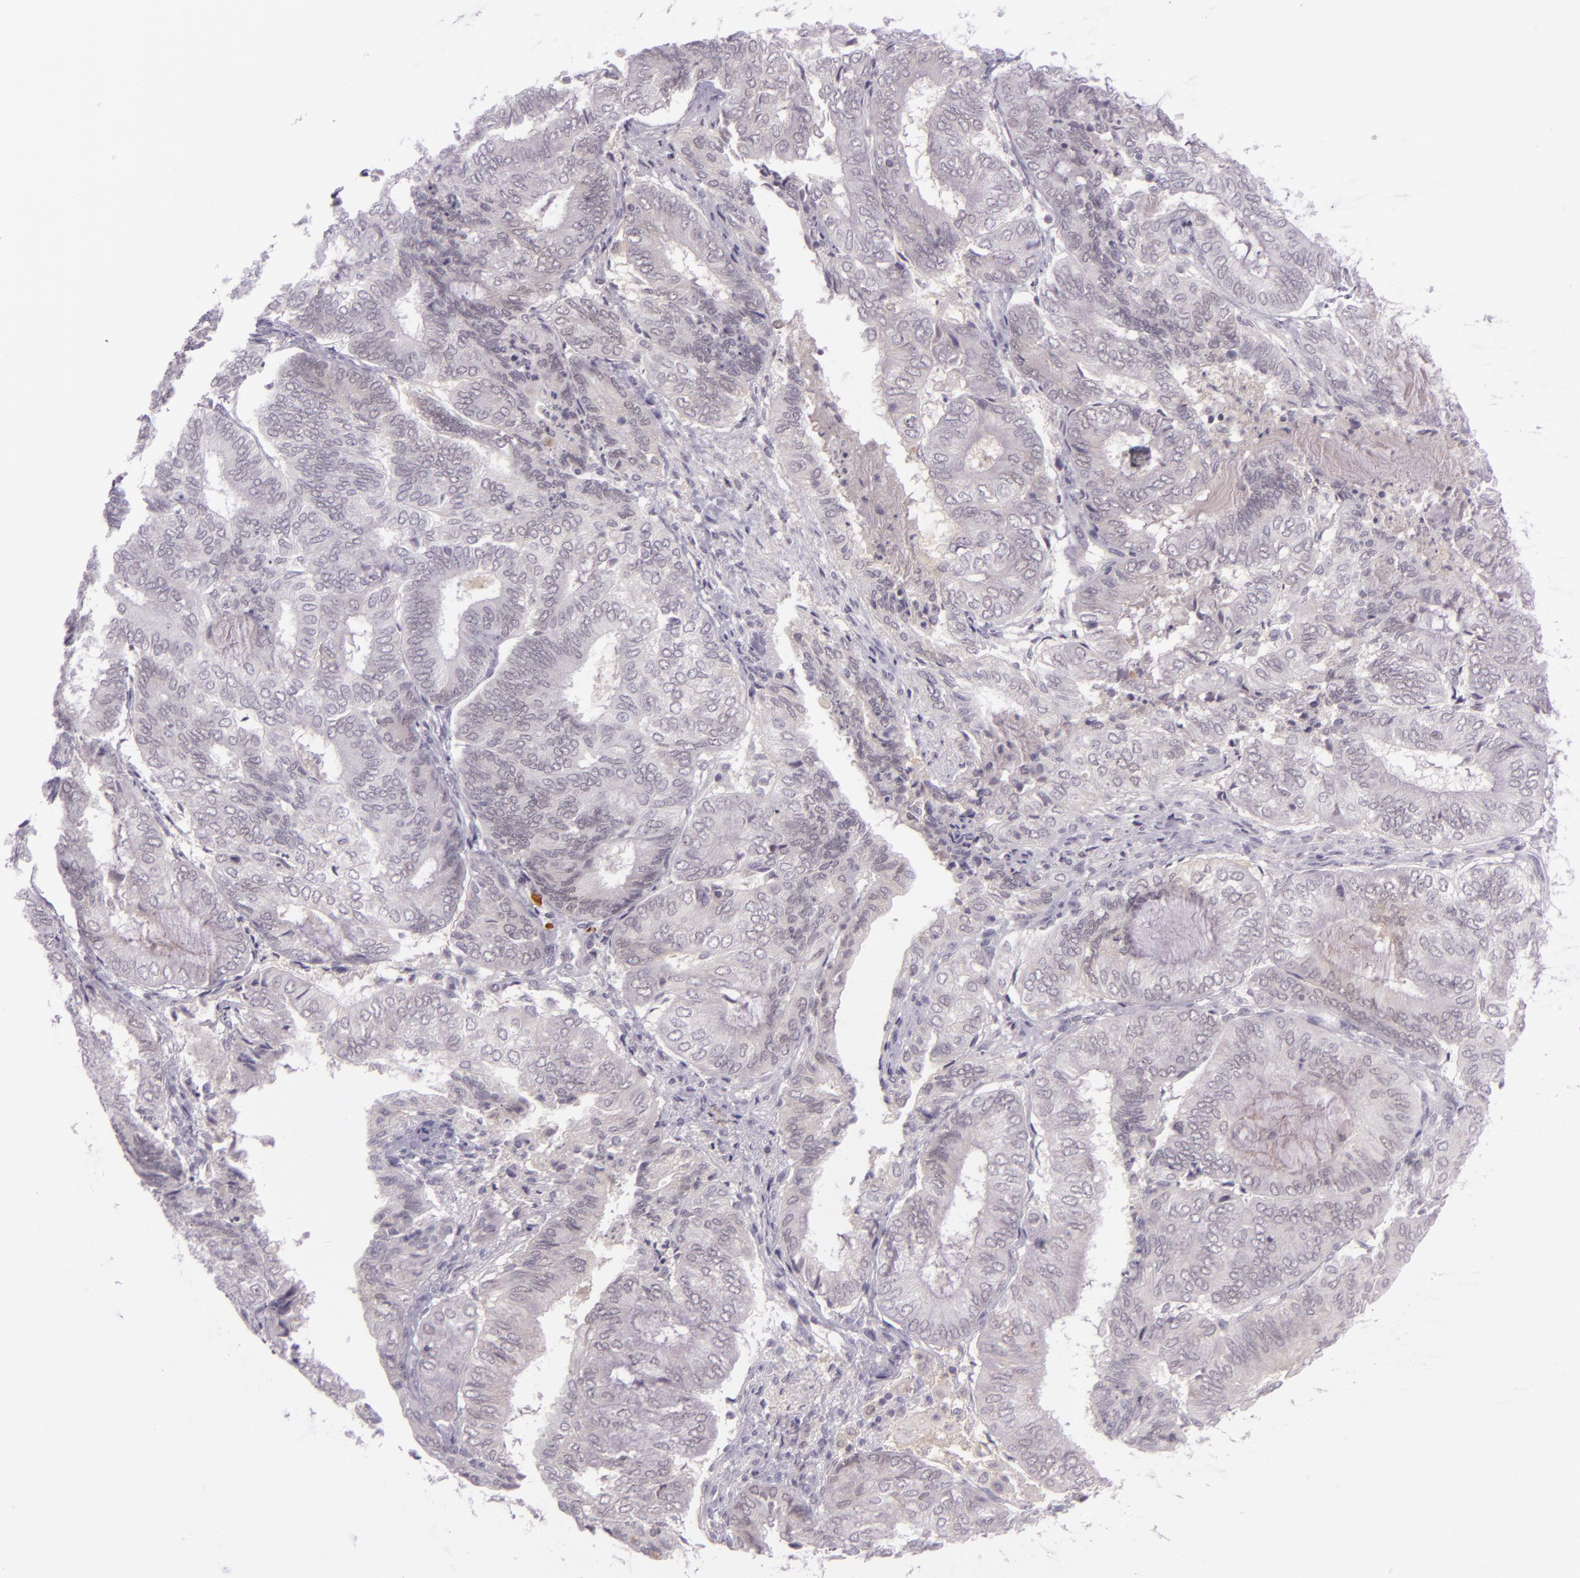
{"staining": {"intensity": "negative", "quantity": "none", "location": "none"}, "tissue": "endometrial cancer", "cell_type": "Tumor cells", "image_type": "cancer", "snomed": [{"axis": "morphology", "description": "Adenocarcinoma, NOS"}, {"axis": "topography", "description": "Endometrium"}], "caption": "High magnification brightfield microscopy of endometrial adenocarcinoma stained with DAB (brown) and counterstained with hematoxylin (blue): tumor cells show no significant staining.", "gene": "CHEK2", "patient": {"sex": "female", "age": 59}}